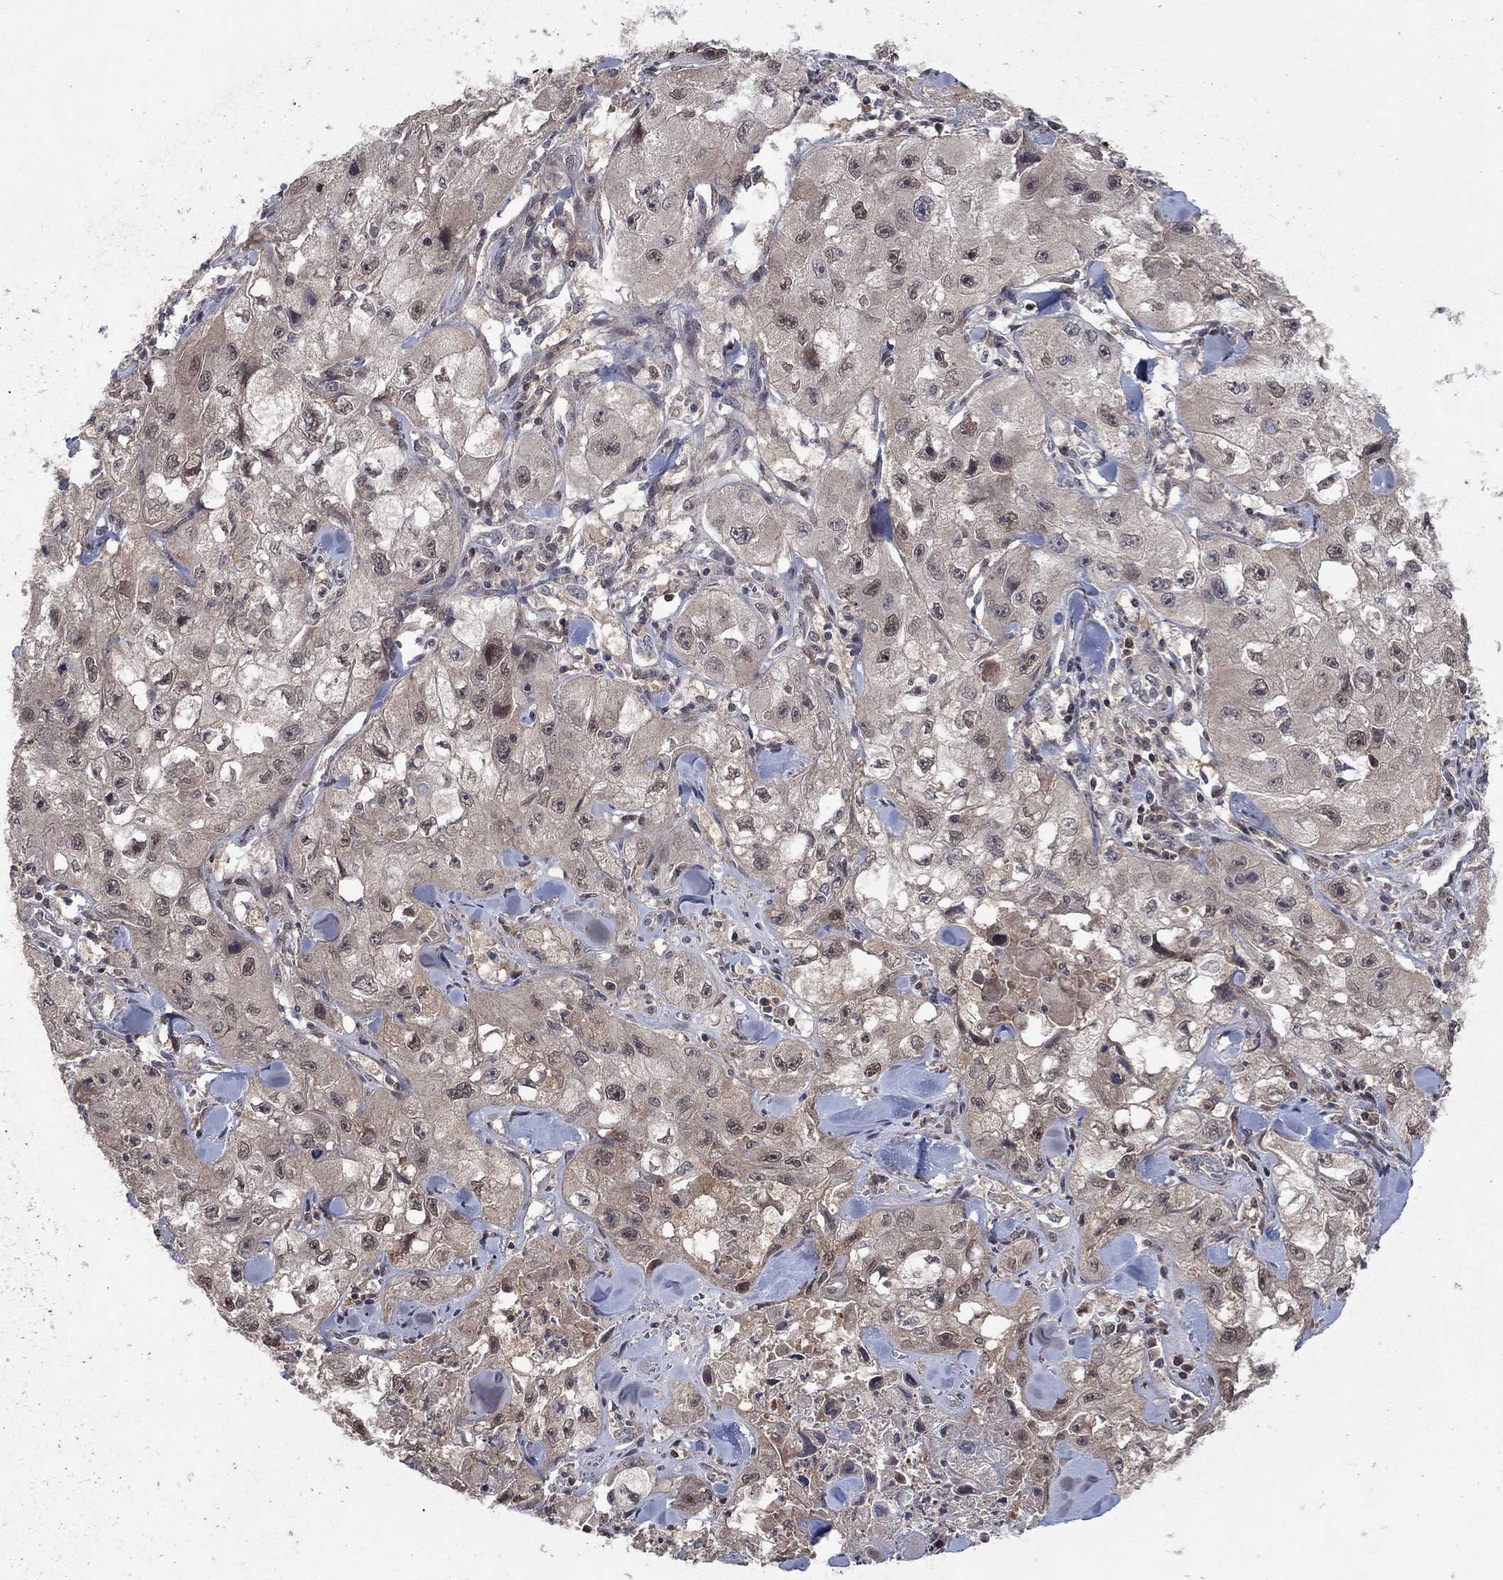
{"staining": {"intensity": "weak", "quantity": "25%-75%", "location": "cytoplasmic/membranous,nuclear"}, "tissue": "skin cancer", "cell_type": "Tumor cells", "image_type": "cancer", "snomed": [{"axis": "morphology", "description": "Squamous cell carcinoma, NOS"}, {"axis": "topography", "description": "Skin"}, {"axis": "topography", "description": "Subcutis"}], "caption": "Tumor cells display low levels of weak cytoplasmic/membranous and nuclear positivity in approximately 25%-75% of cells in human skin cancer (squamous cell carcinoma).", "gene": "IAH1", "patient": {"sex": "male", "age": 73}}